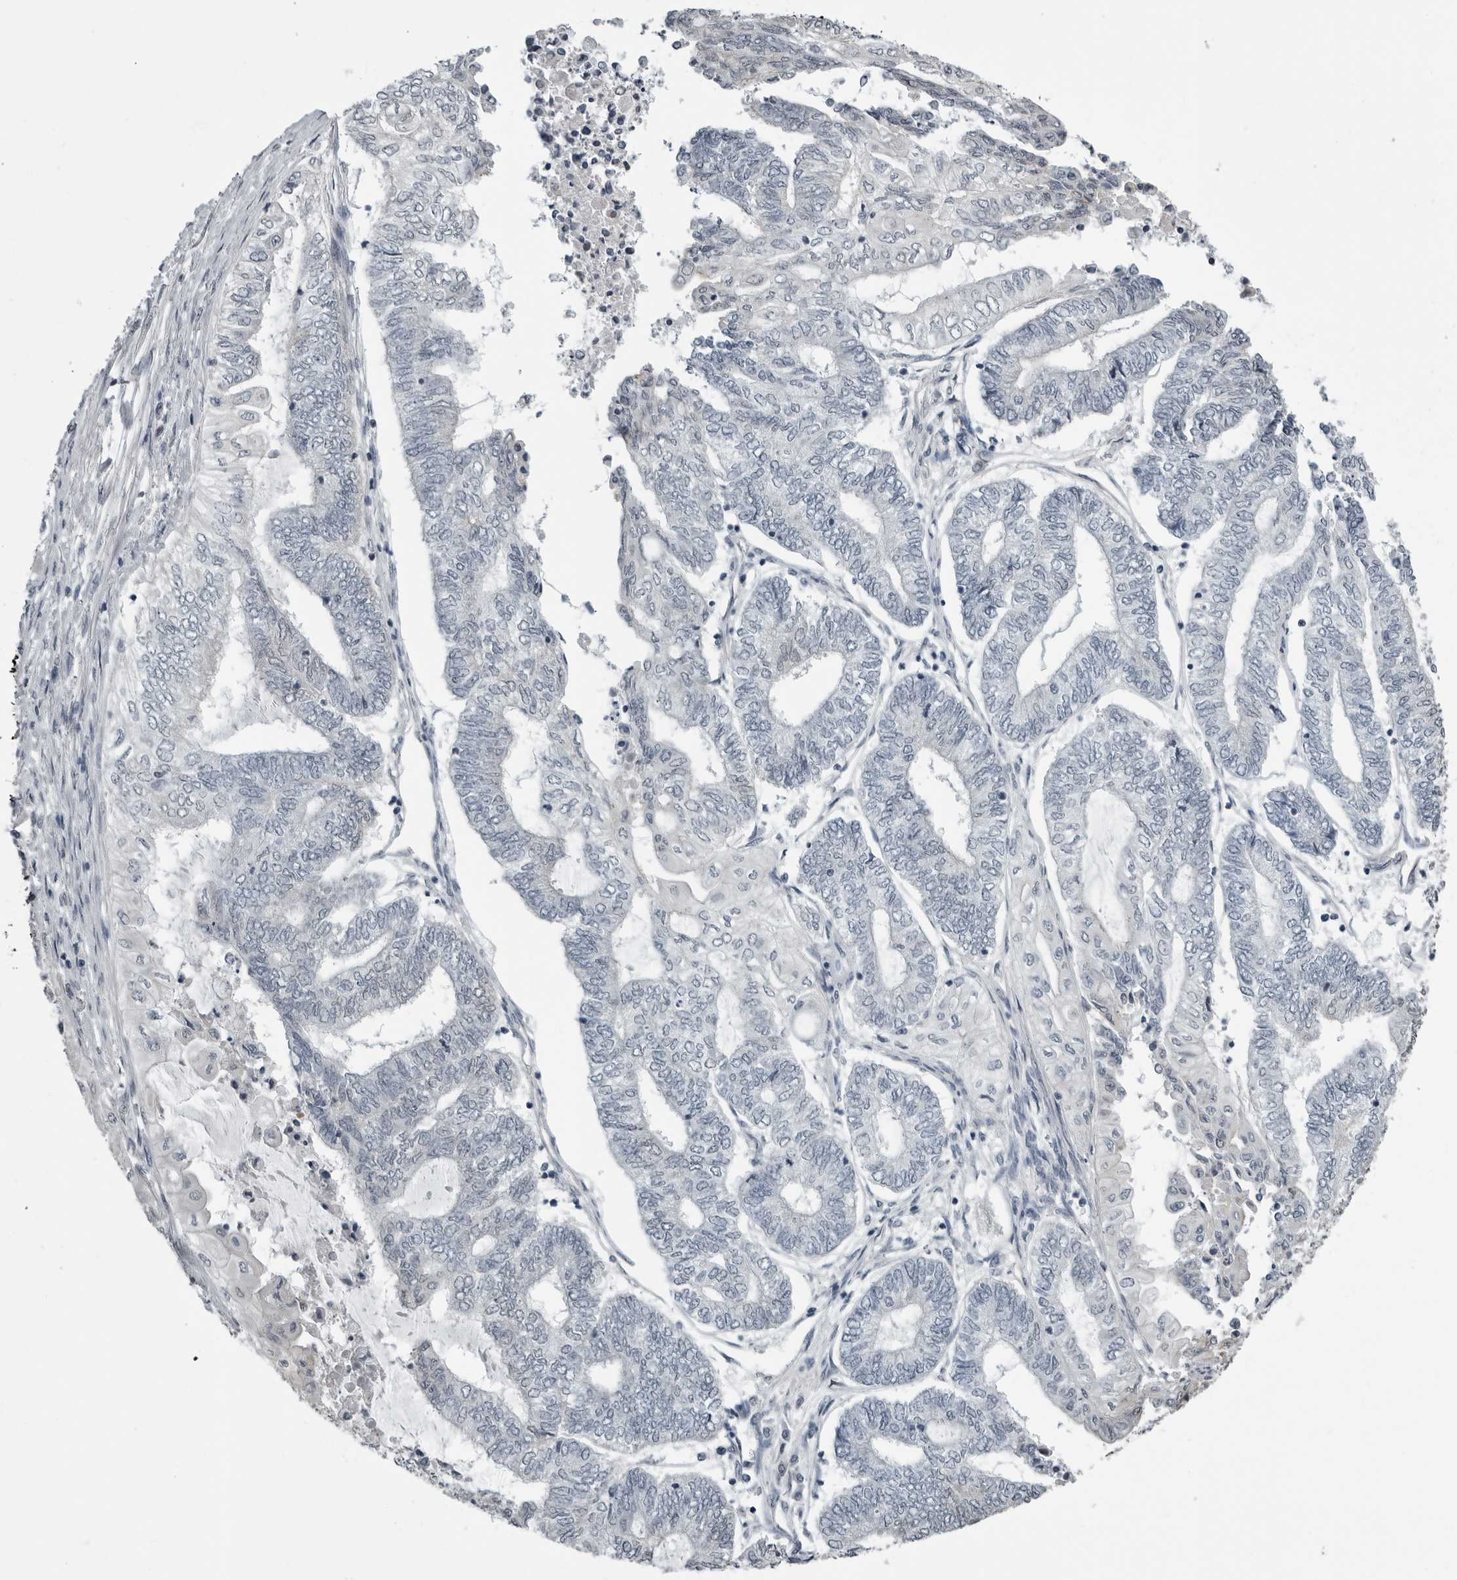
{"staining": {"intensity": "negative", "quantity": "none", "location": "none"}, "tissue": "endometrial cancer", "cell_type": "Tumor cells", "image_type": "cancer", "snomed": [{"axis": "morphology", "description": "Adenocarcinoma, NOS"}, {"axis": "topography", "description": "Uterus"}, {"axis": "topography", "description": "Endometrium"}], "caption": "The photomicrograph displays no significant expression in tumor cells of endometrial cancer.", "gene": "PRRX2", "patient": {"sex": "female", "age": 70}}